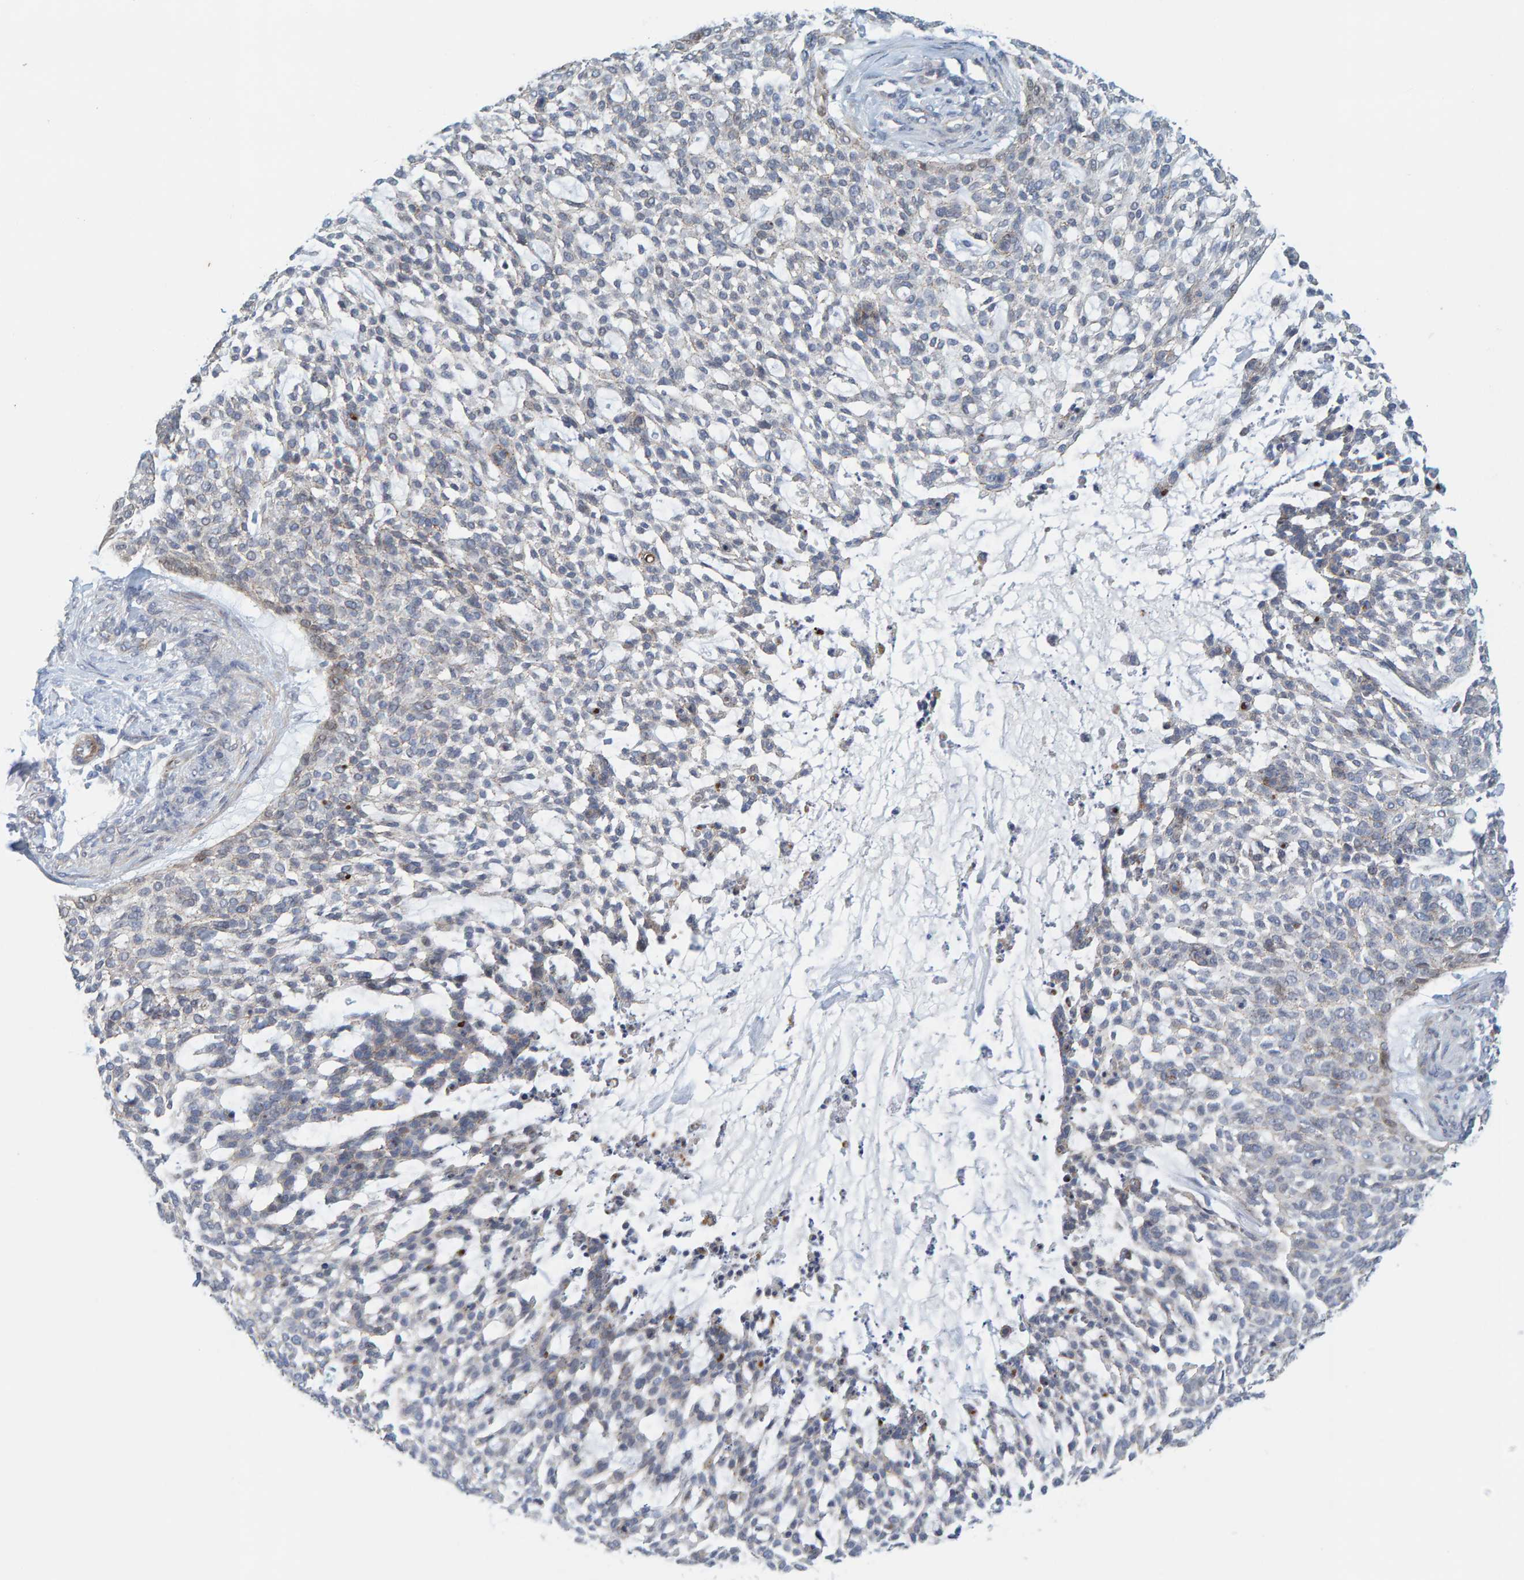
{"staining": {"intensity": "weak", "quantity": "<25%", "location": "cytoplasmic/membranous,nuclear"}, "tissue": "skin cancer", "cell_type": "Tumor cells", "image_type": "cancer", "snomed": [{"axis": "morphology", "description": "Basal cell carcinoma"}, {"axis": "topography", "description": "Skin"}], "caption": "This is a photomicrograph of immunohistochemistry staining of skin cancer, which shows no expression in tumor cells.", "gene": "KRBA2", "patient": {"sex": "female", "age": 64}}